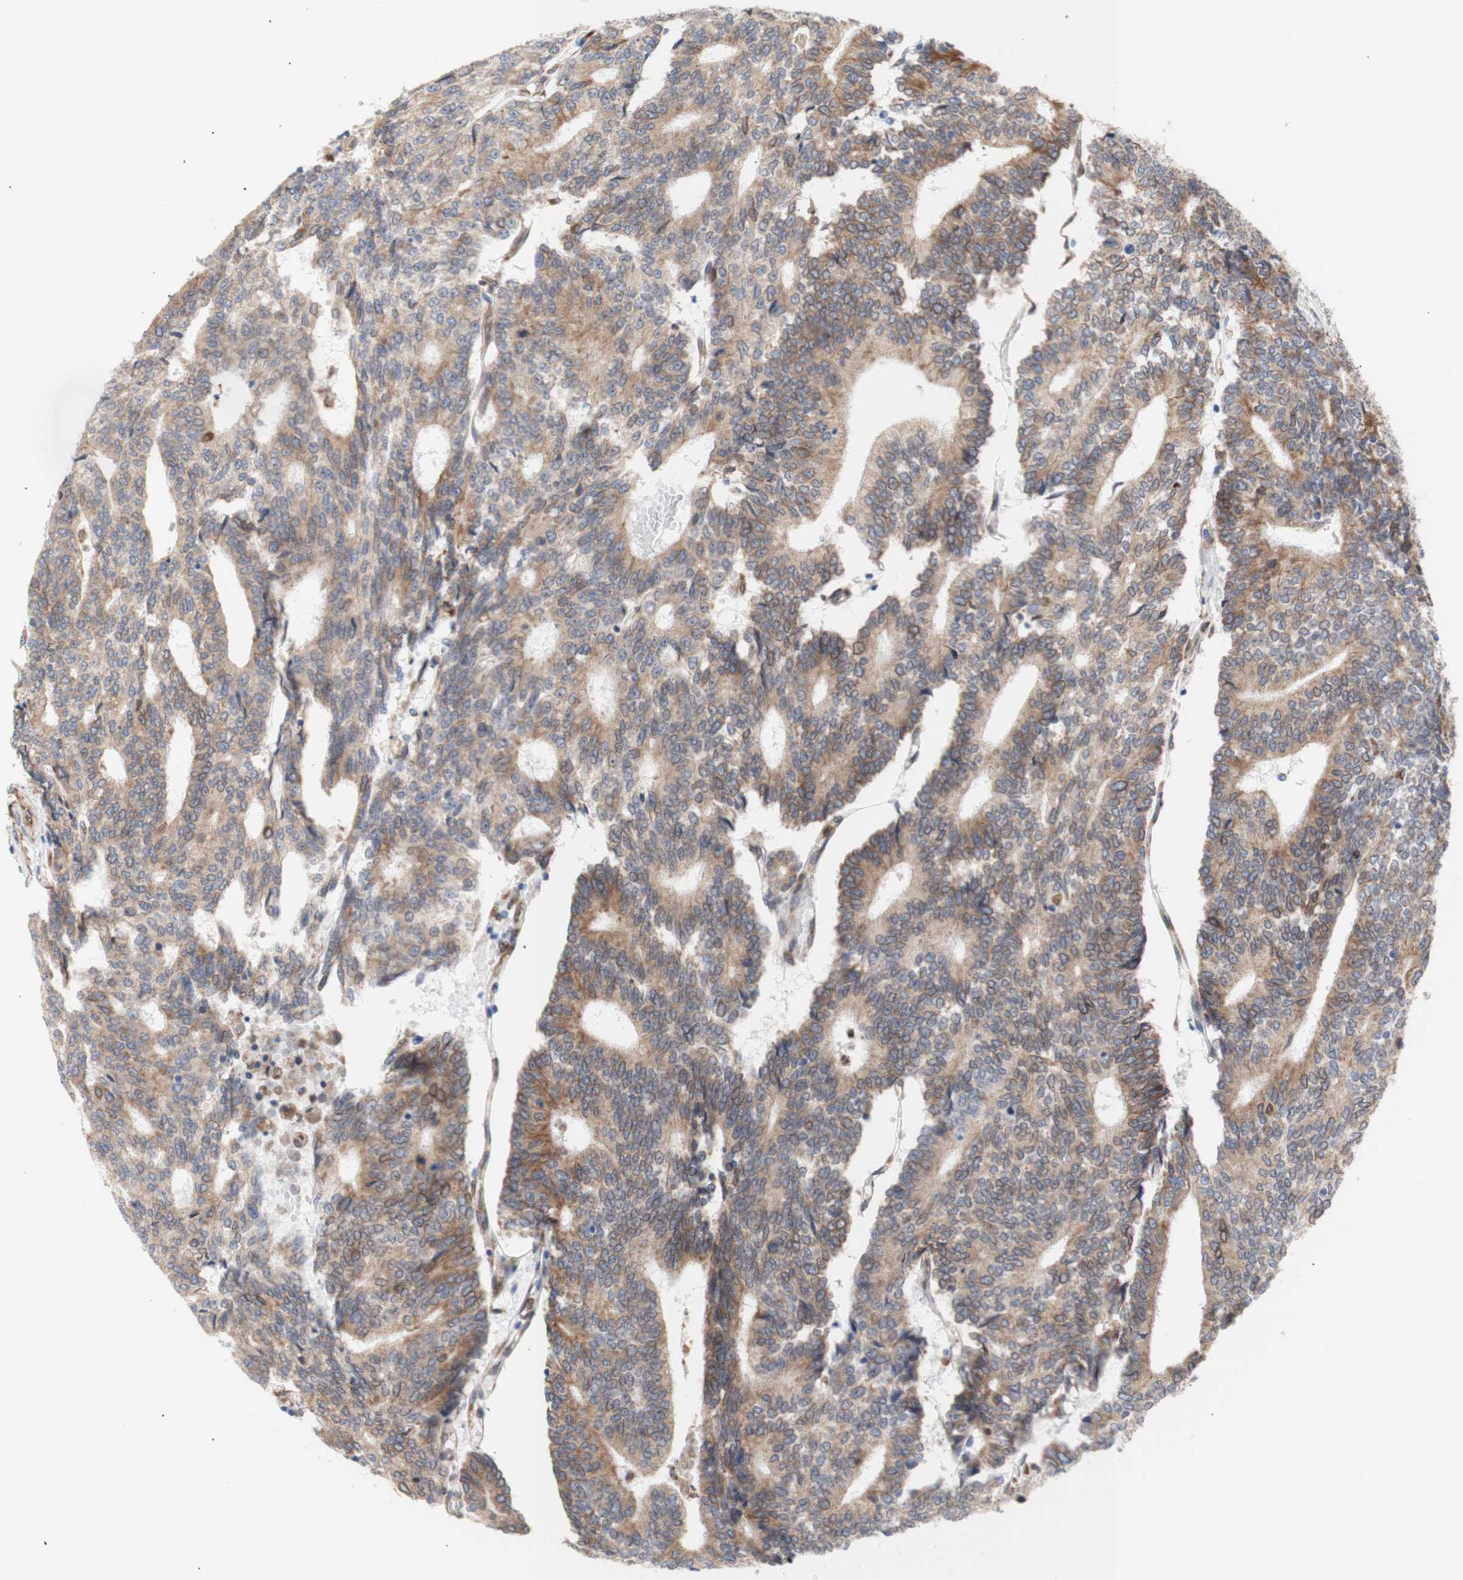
{"staining": {"intensity": "moderate", "quantity": ">75%", "location": "cytoplasmic/membranous"}, "tissue": "prostate cancer", "cell_type": "Tumor cells", "image_type": "cancer", "snomed": [{"axis": "morphology", "description": "Normal tissue, NOS"}, {"axis": "morphology", "description": "Adenocarcinoma, High grade"}, {"axis": "topography", "description": "Prostate"}, {"axis": "topography", "description": "Seminal veicle"}], "caption": "This micrograph shows immunohistochemistry staining of prostate adenocarcinoma (high-grade), with medium moderate cytoplasmic/membranous expression in about >75% of tumor cells.", "gene": "ERLIN1", "patient": {"sex": "male", "age": 55}}